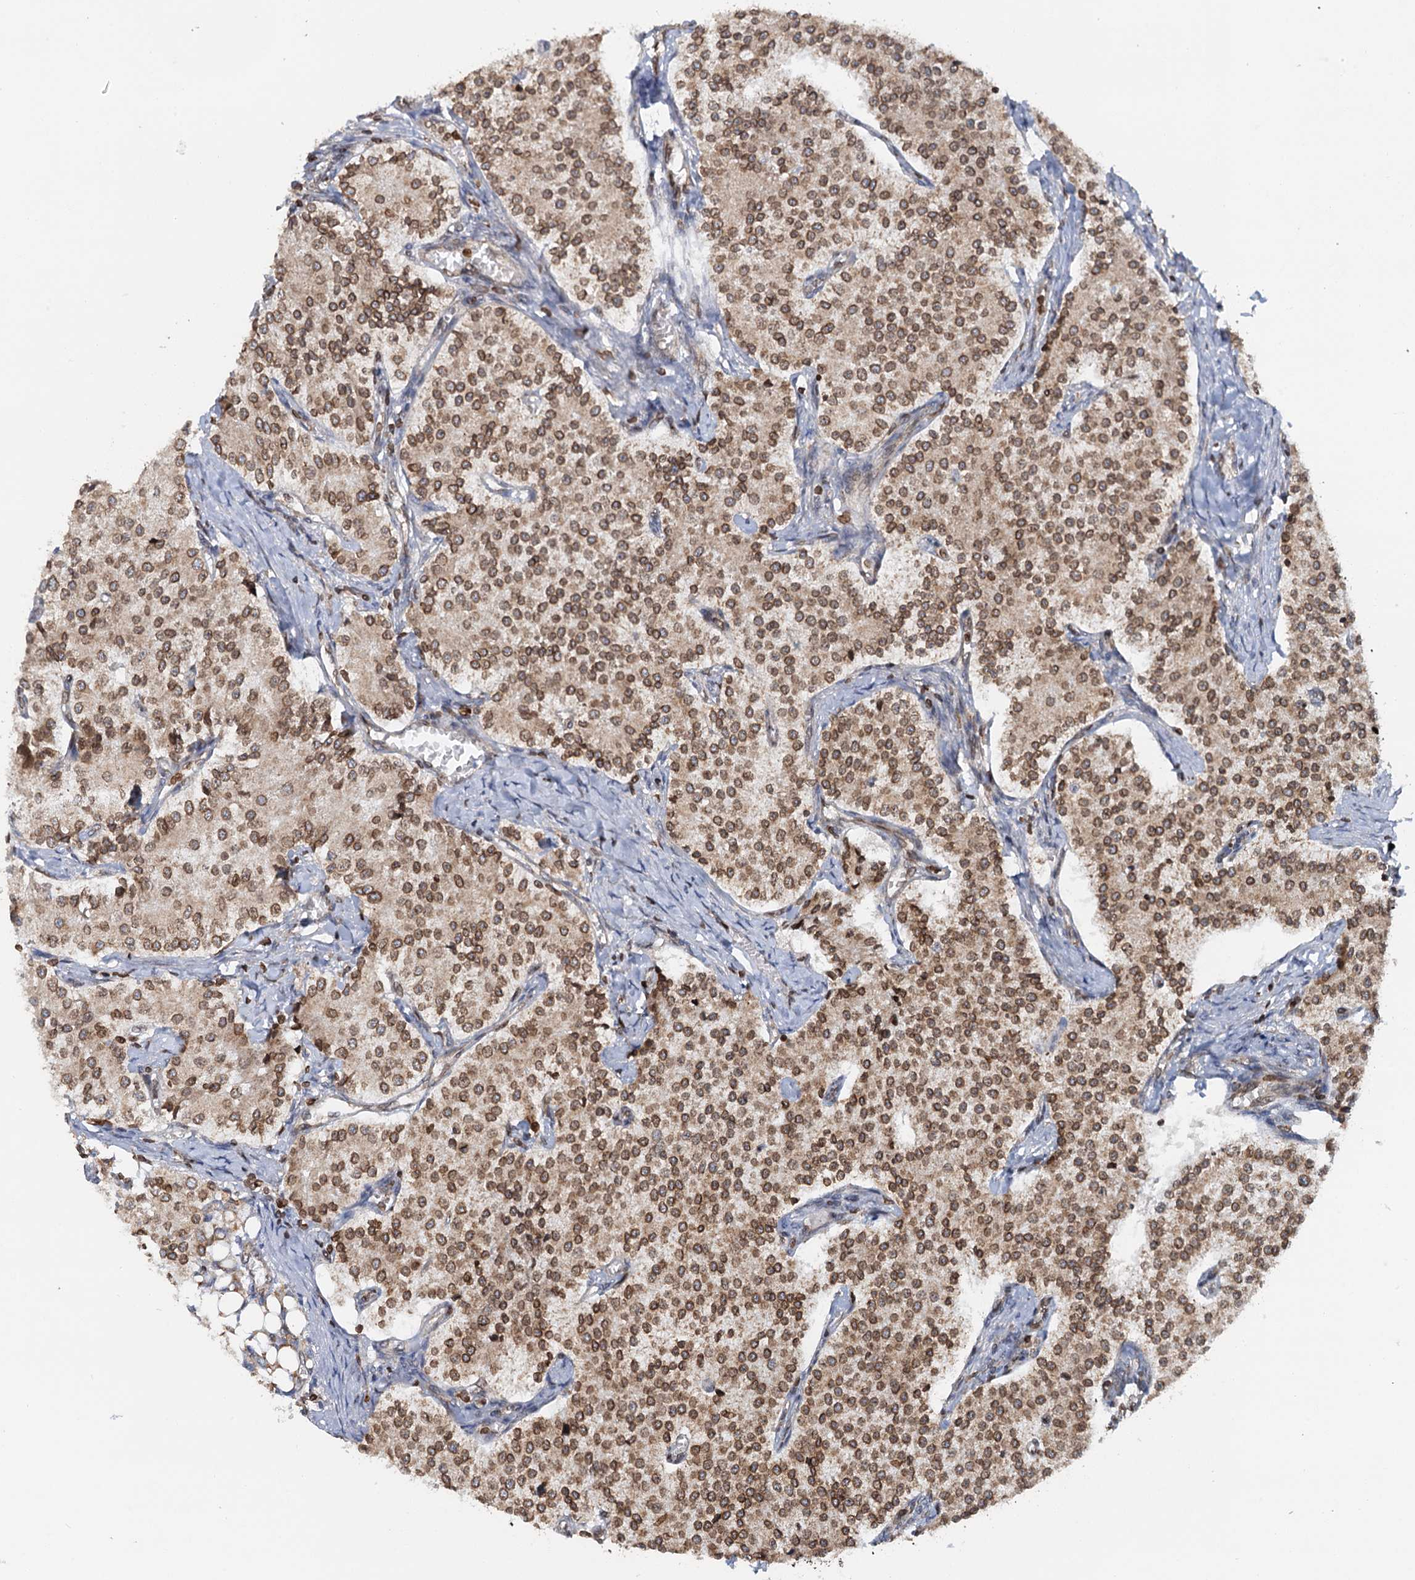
{"staining": {"intensity": "moderate", "quantity": ">75%", "location": "cytoplasmic/membranous,nuclear"}, "tissue": "carcinoid", "cell_type": "Tumor cells", "image_type": "cancer", "snomed": [{"axis": "morphology", "description": "Carcinoid, malignant, NOS"}, {"axis": "topography", "description": "Colon"}], "caption": "A micrograph of carcinoid stained for a protein shows moderate cytoplasmic/membranous and nuclear brown staining in tumor cells.", "gene": "ZC3H13", "patient": {"sex": "female", "age": 52}}